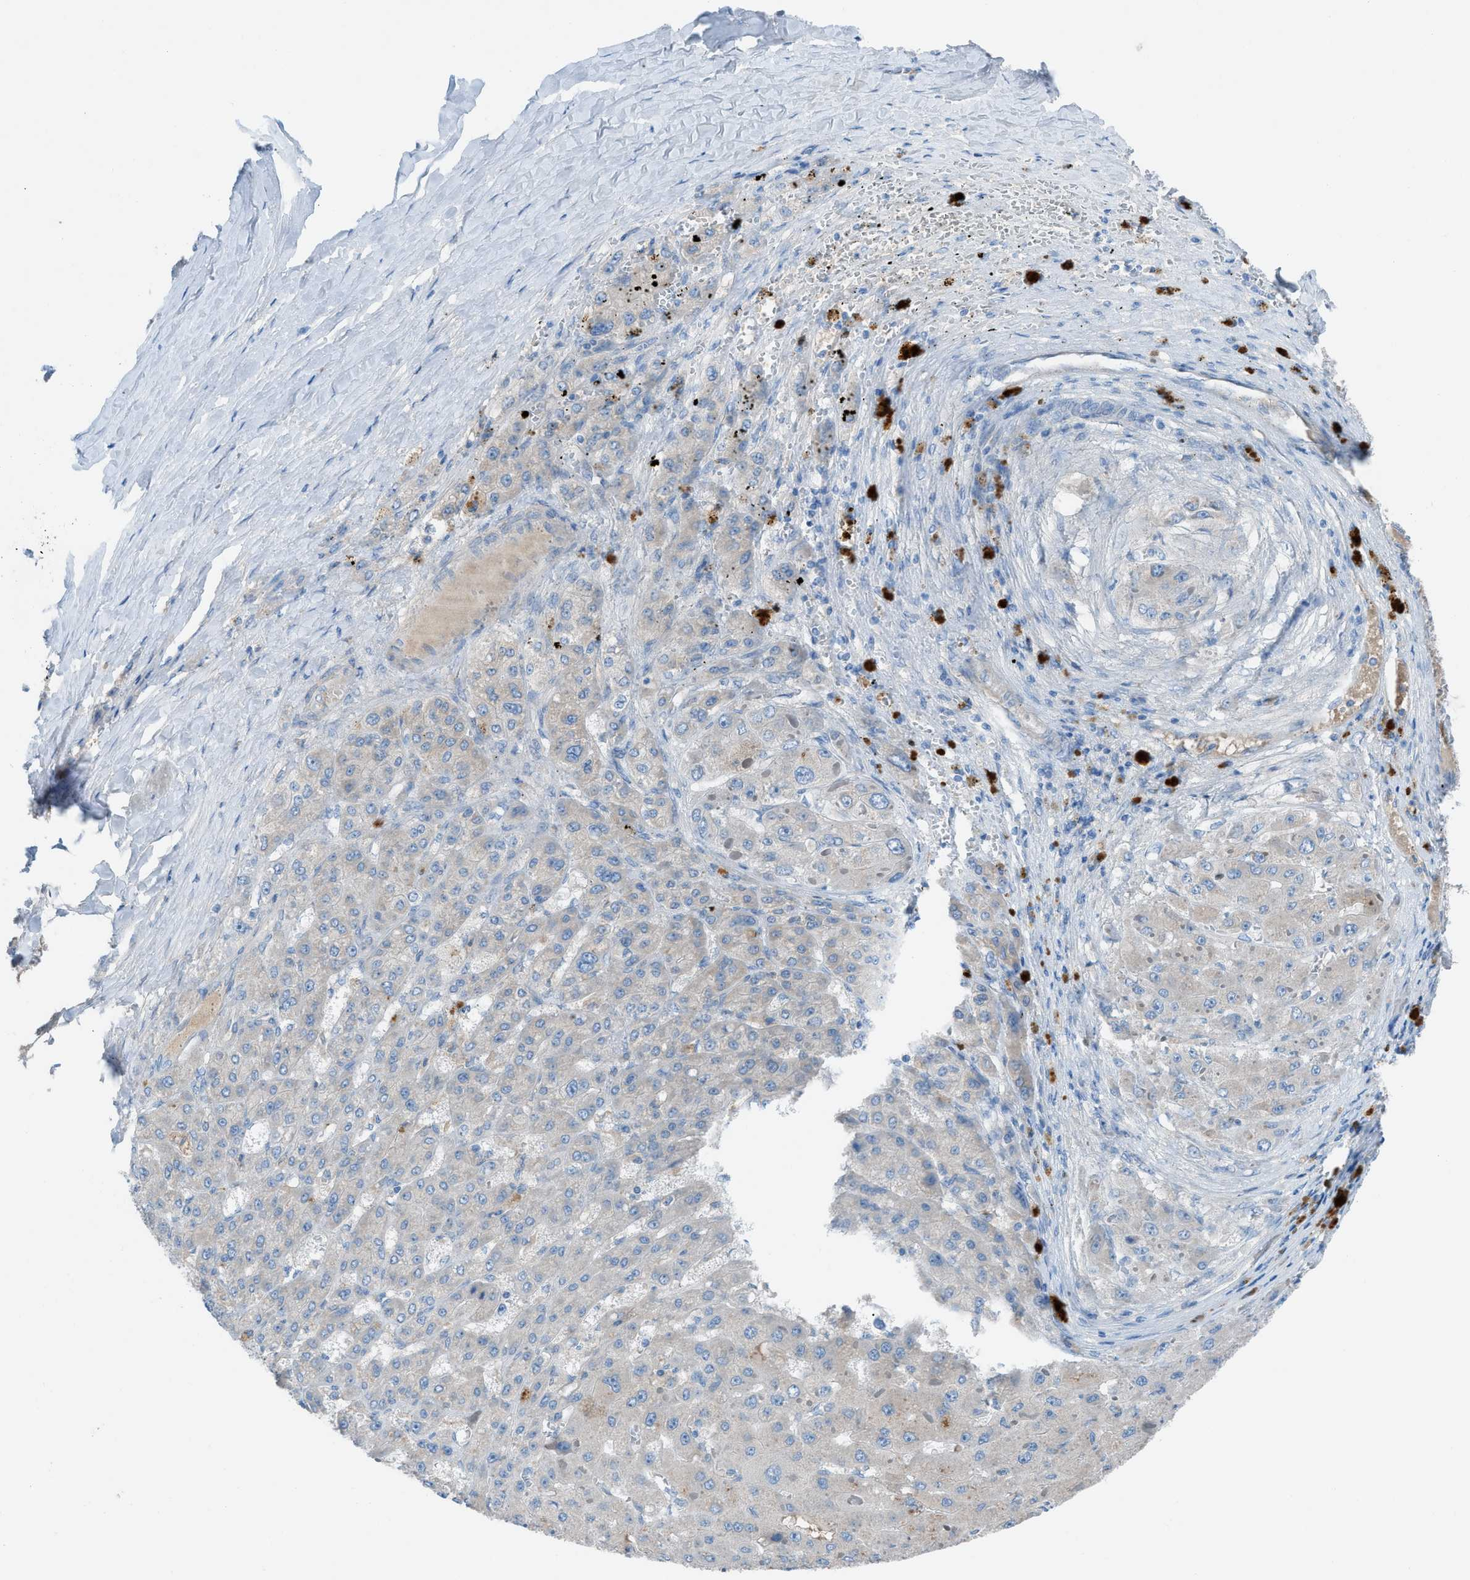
{"staining": {"intensity": "weak", "quantity": "<25%", "location": "cytoplasmic/membranous"}, "tissue": "liver cancer", "cell_type": "Tumor cells", "image_type": "cancer", "snomed": [{"axis": "morphology", "description": "Carcinoma, Hepatocellular, NOS"}, {"axis": "topography", "description": "Liver"}], "caption": "Human hepatocellular carcinoma (liver) stained for a protein using immunohistochemistry (IHC) reveals no positivity in tumor cells.", "gene": "C5AR2", "patient": {"sex": "female", "age": 73}}